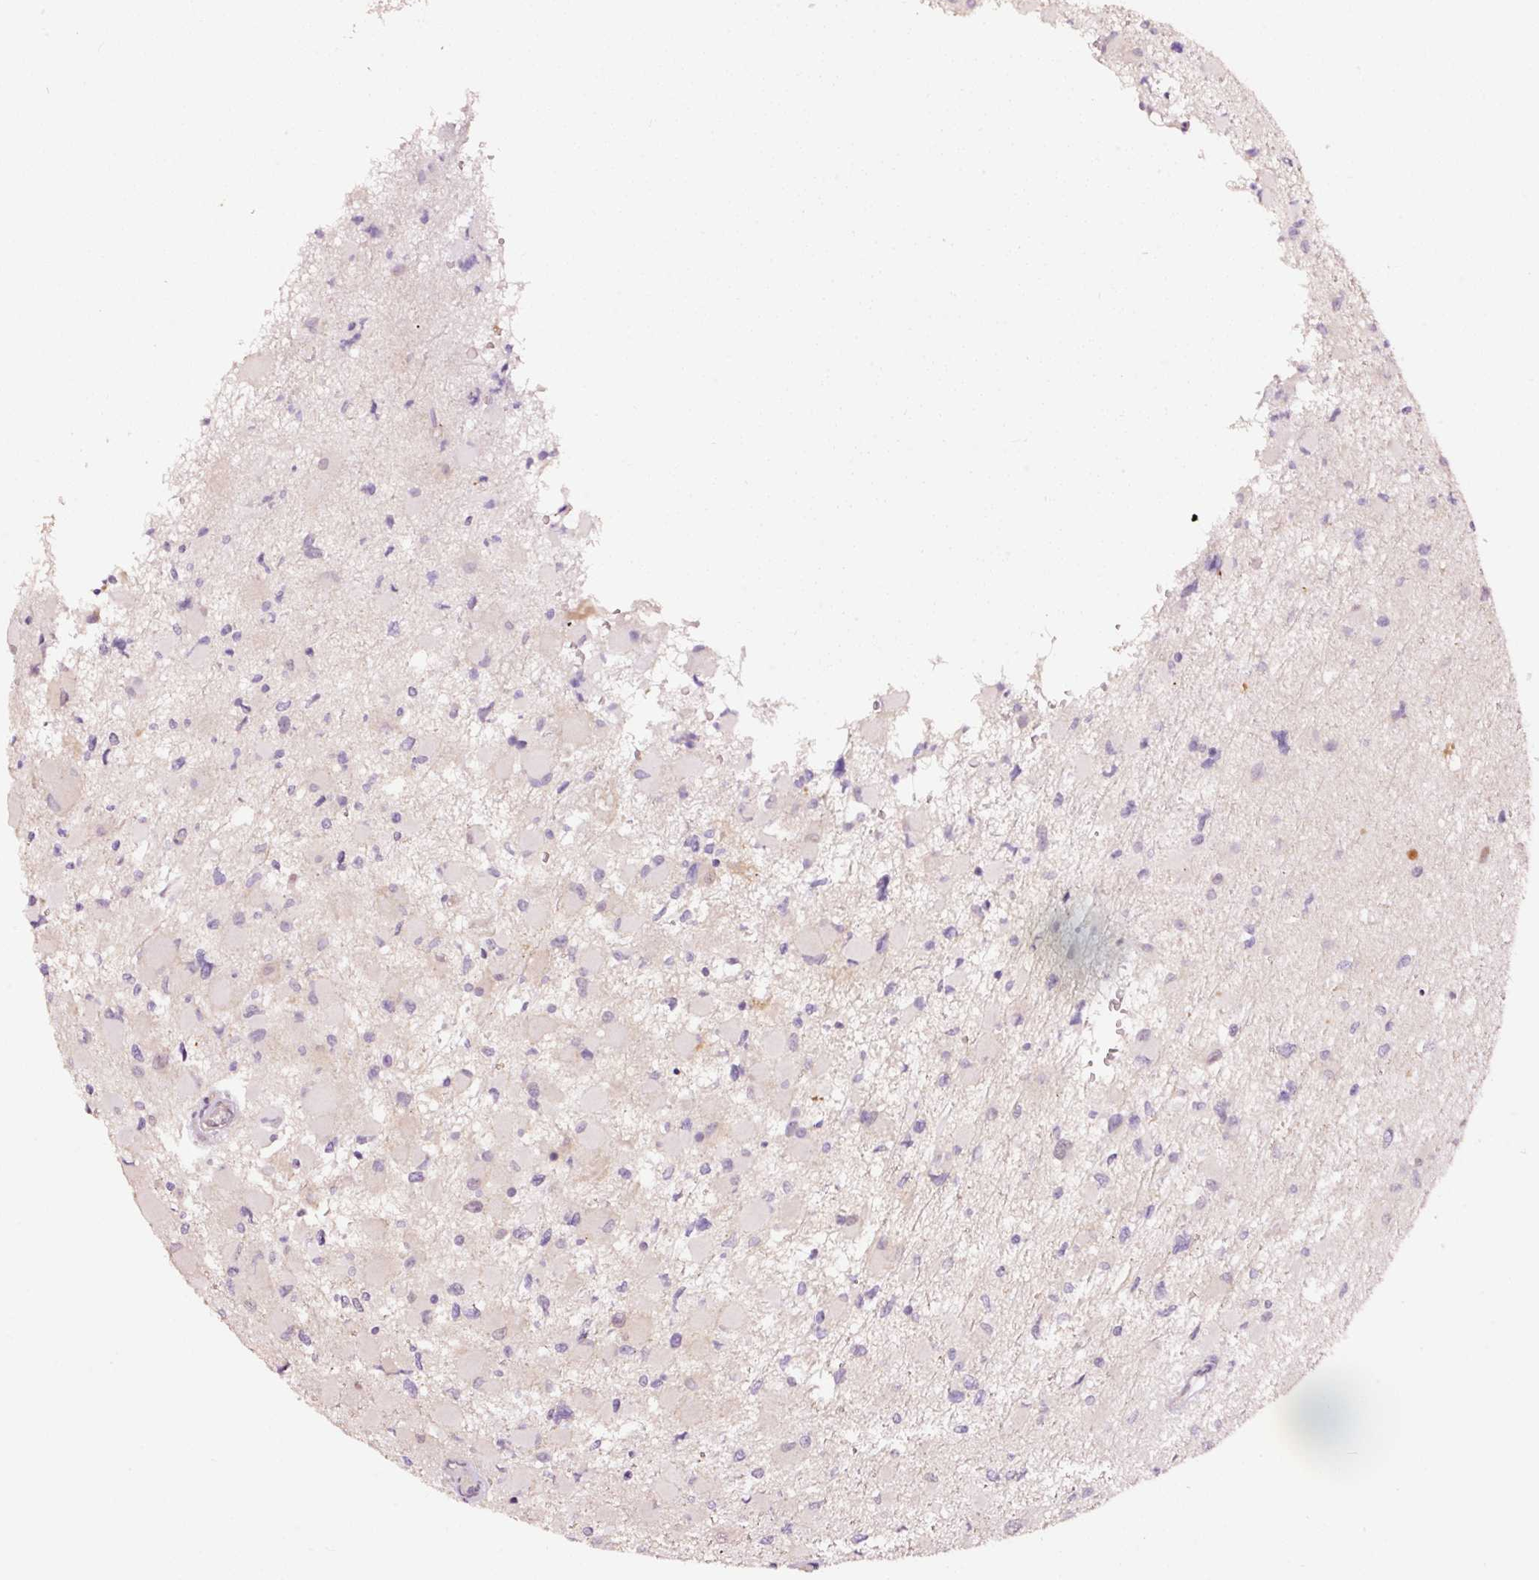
{"staining": {"intensity": "negative", "quantity": "none", "location": "none"}, "tissue": "glioma", "cell_type": "Tumor cells", "image_type": "cancer", "snomed": [{"axis": "morphology", "description": "Glioma, malignant, High grade"}, {"axis": "topography", "description": "Cerebral cortex"}], "caption": "Immunohistochemistry (IHC) micrograph of neoplastic tissue: glioma stained with DAB (3,3'-diaminobenzidine) demonstrates no significant protein staining in tumor cells.", "gene": "ABCB4", "patient": {"sex": "female", "age": 36}}